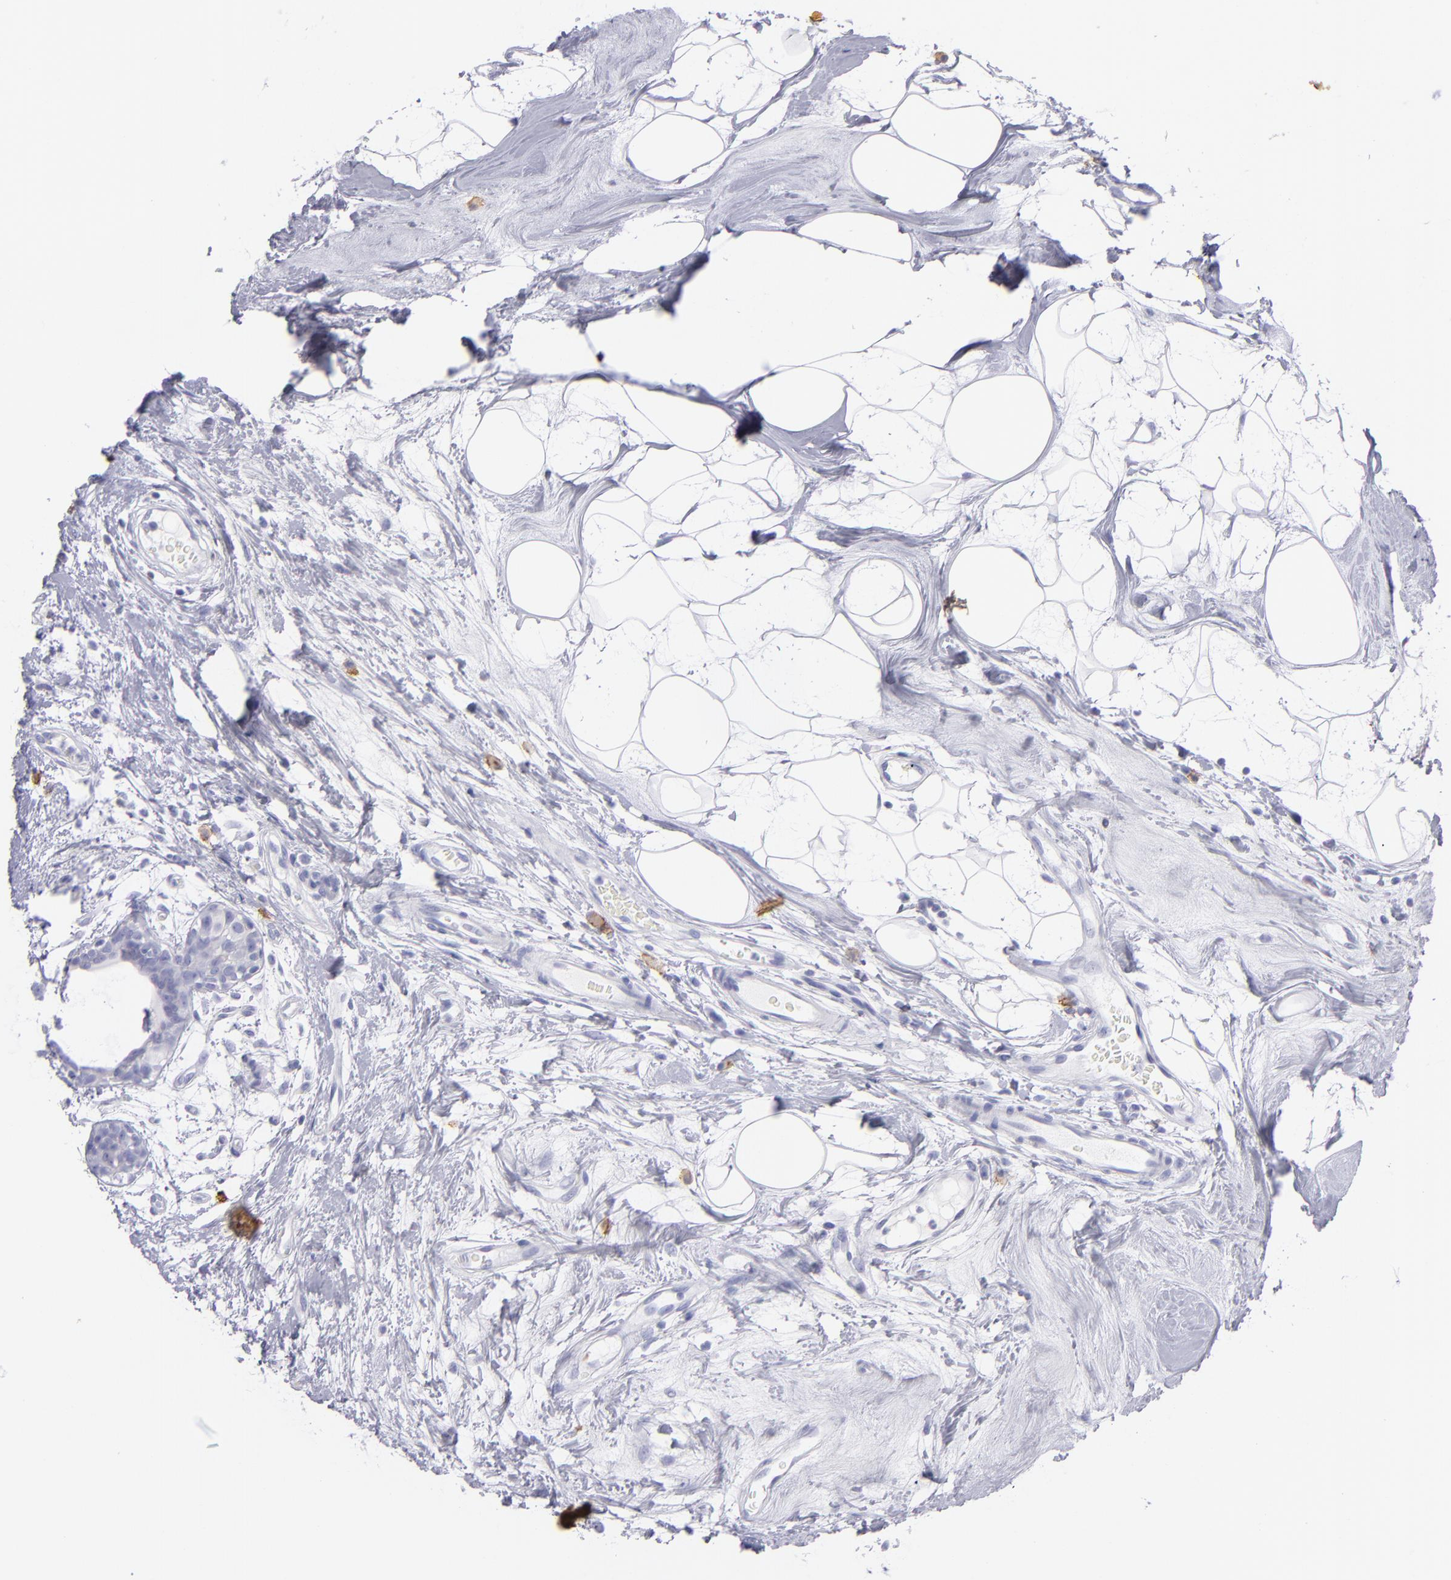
{"staining": {"intensity": "negative", "quantity": "none", "location": "none"}, "tissue": "breast cancer", "cell_type": "Tumor cells", "image_type": "cancer", "snomed": [{"axis": "morphology", "description": "Duct carcinoma"}, {"axis": "topography", "description": "Breast"}], "caption": "Tumor cells show no significant staining in breast cancer.", "gene": "CD82", "patient": {"sex": "female", "age": 40}}